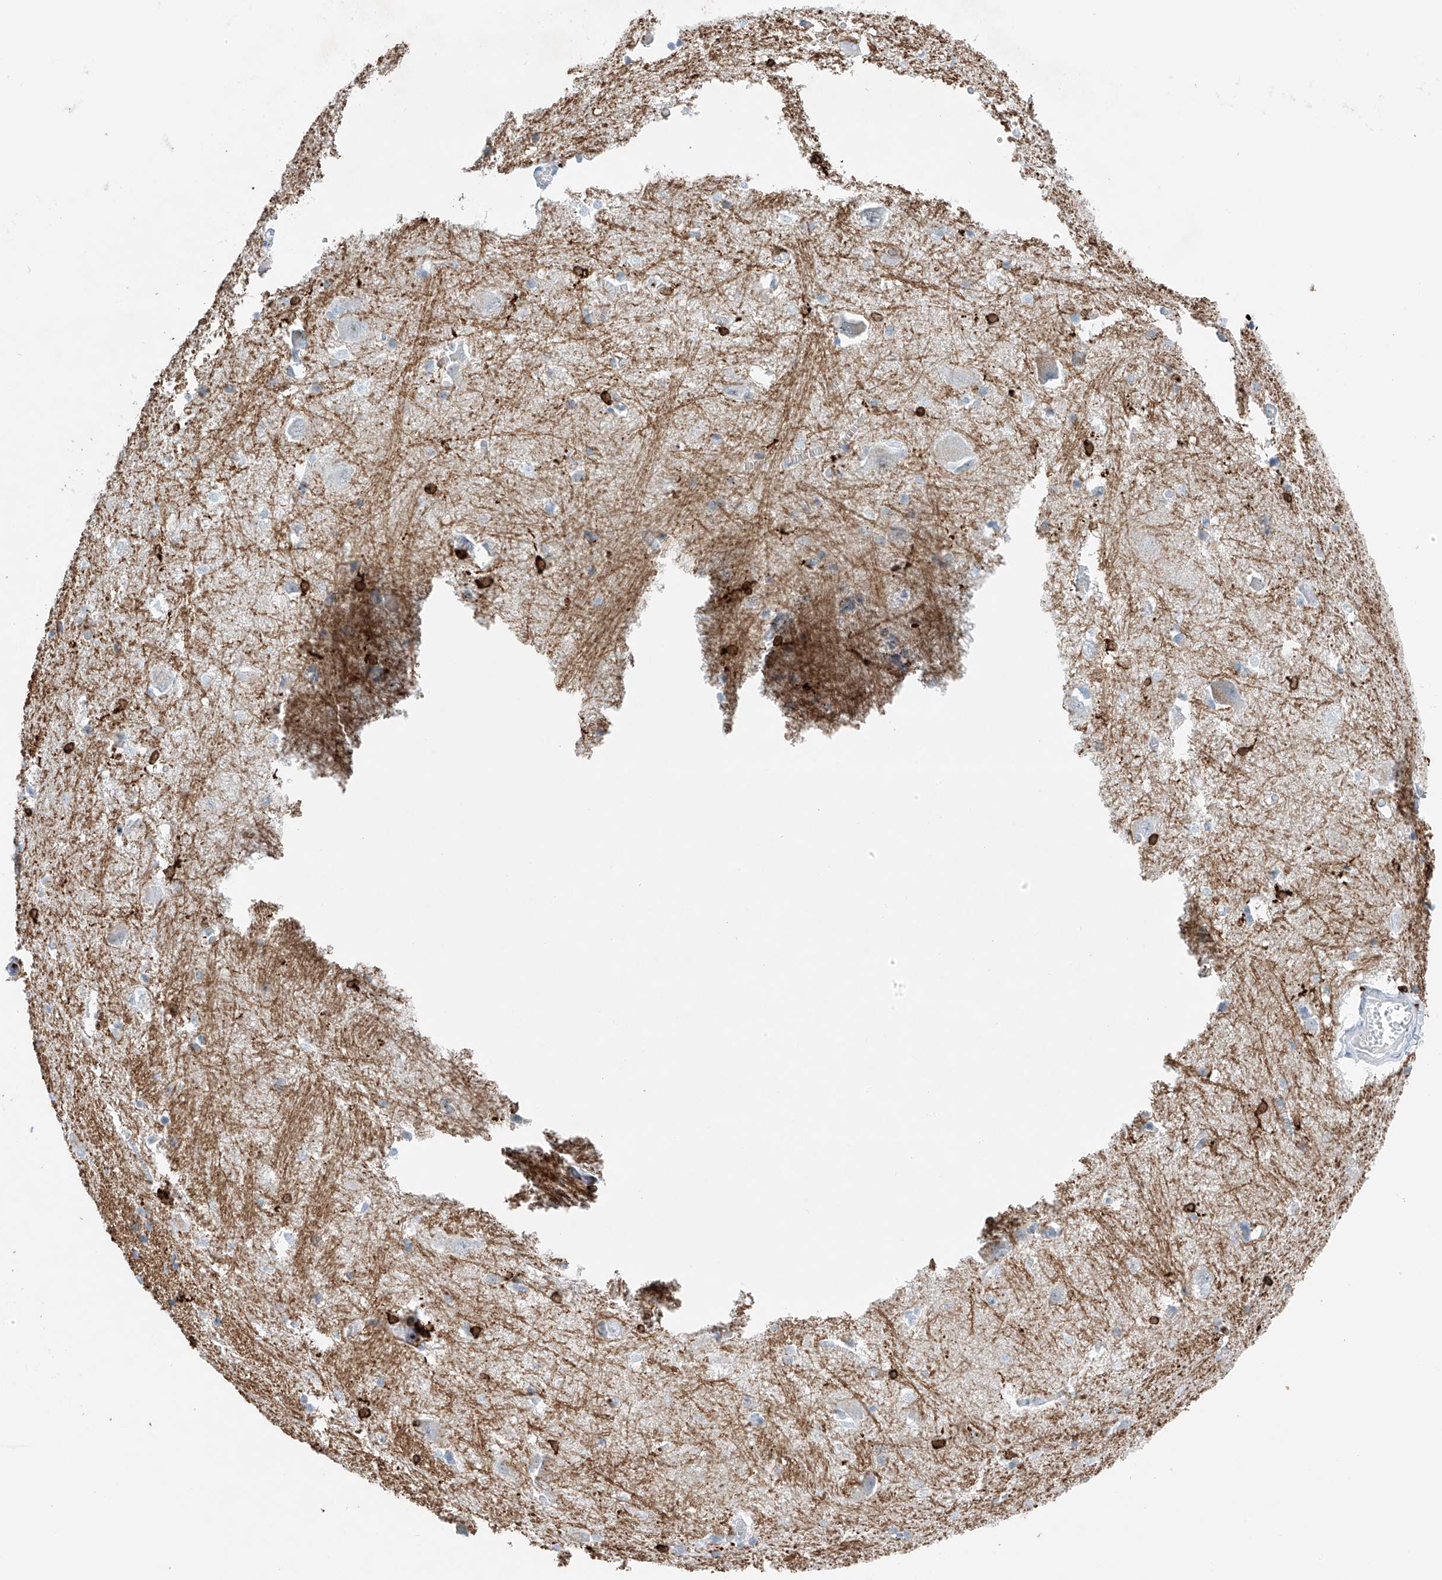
{"staining": {"intensity": "strong", "quantity": "<25%", "location": "cytoplasmic/membranous"}, "tissue": "caudate", "cell_type": "Glial cells", "image_type": "normal", "snomed": [{"axis": "morphology", "description": "Normal tissue, NOS"}, {"axis": "topography", "description": "Lateral ventricle wall"}], "caption": "Protein staining exhibits strong cytoplasmic/membranous staining in approximately <25% of glial cells in benign caudate. The protein of interest is shown in brown color, while the nuclei are stained blue.", "gene": "TBXAS1", "patient": {"sex": "male", "age": 37}}